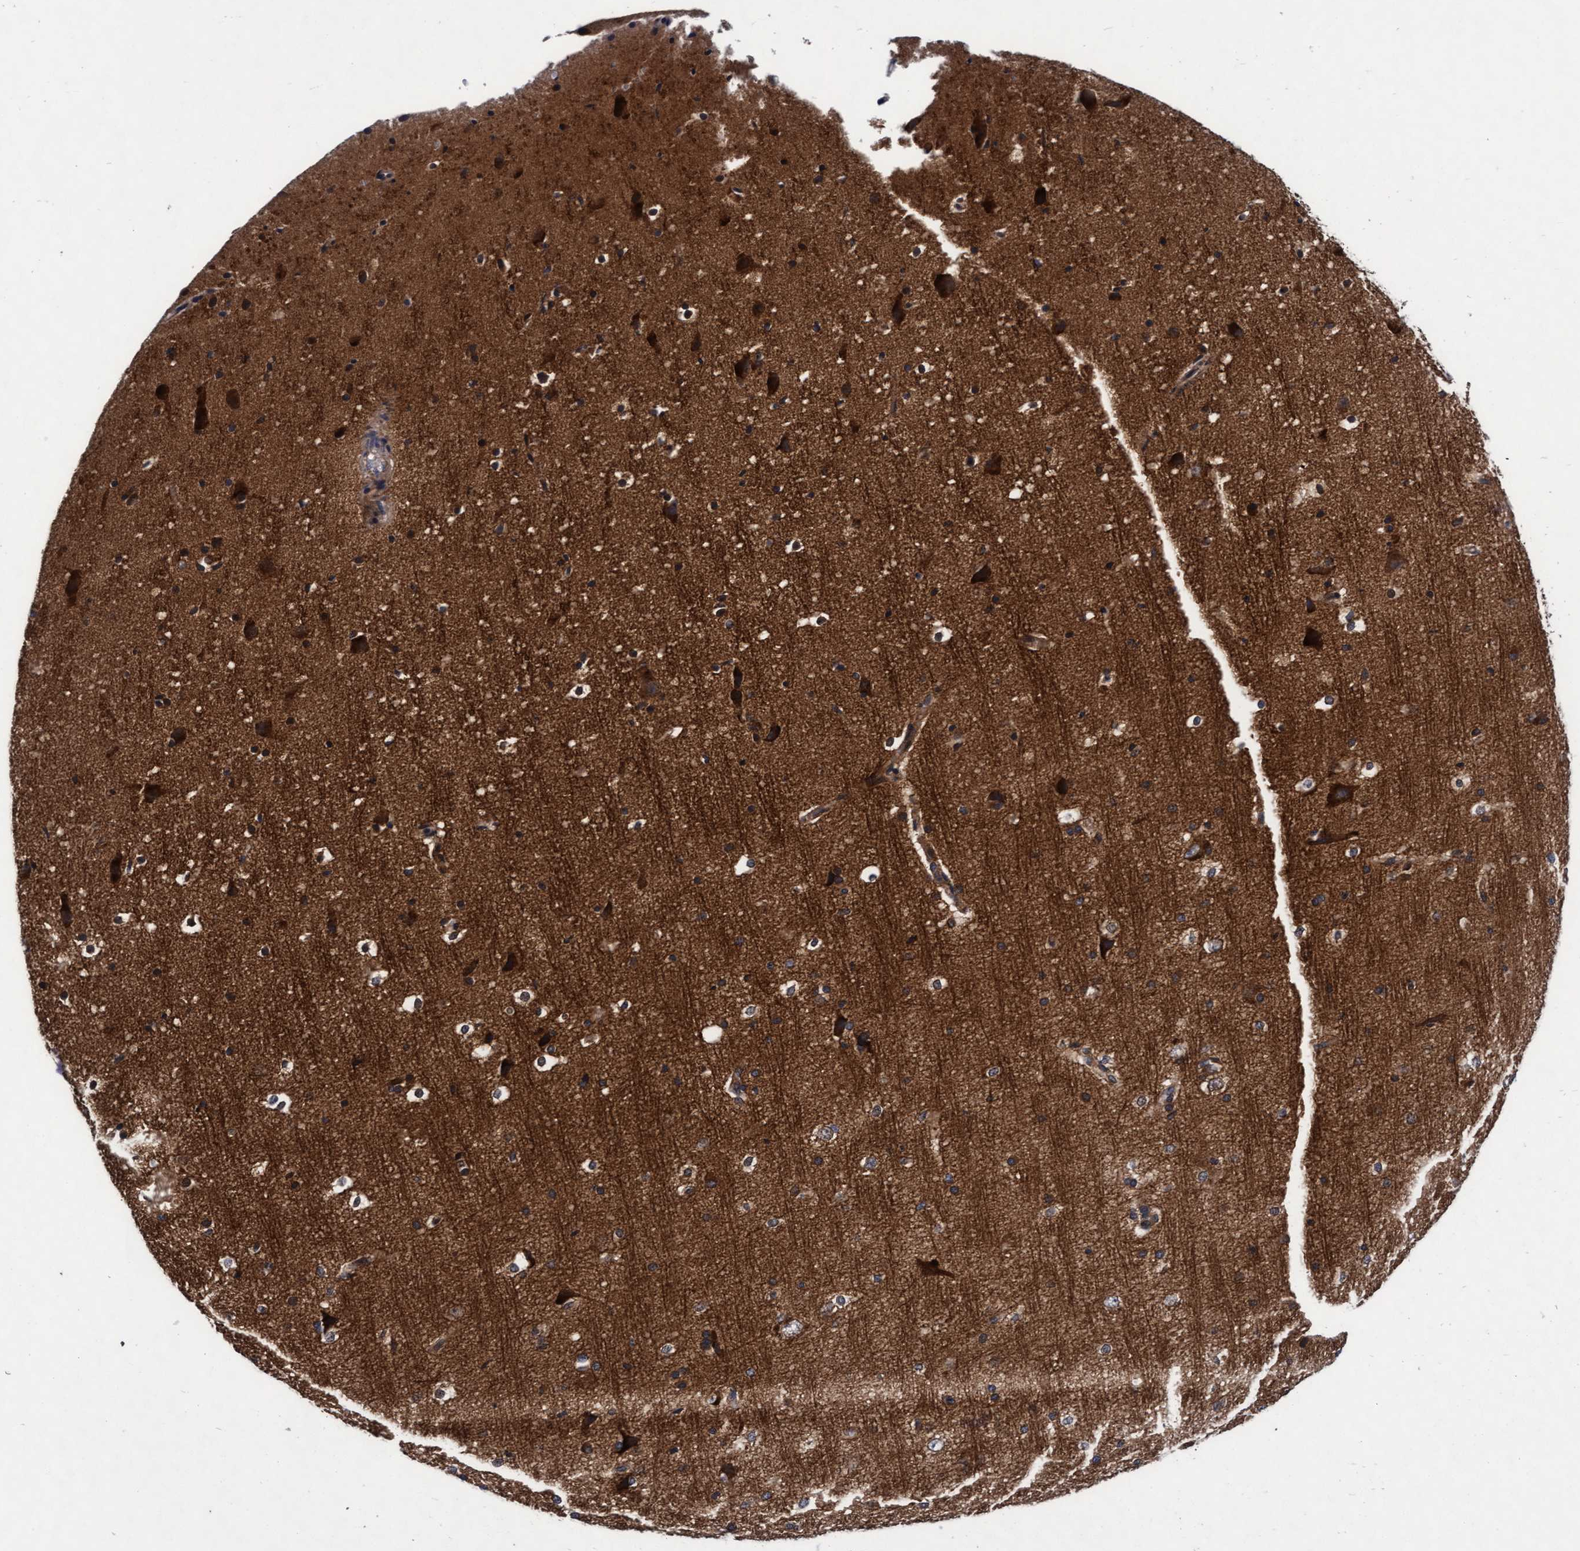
{"staining": {"intensity": "weak", "quantity": ">75%", "location": "cytoplasmic/membranous"}, "tissue": "cerebral cortex", "cell_type": "Endothelial cells", "image_type": "normal", "snomed": [{"axis": "morphology", "description": "Normal tissue, NOS"}, {"axis": "morphology", "description": "Developmental malformation"}, {"axis": "topography", "description": "Cerebral cortex"}], "caption": "Protein positivity by immunohistochemistry (IHC) demonstrates weak cytoplasmic/membranous staining in approximately >75% of endothelial cells in unremarkable cerebral cortex.", "gene": "EFCAB13", "patient": {"sex": "female", "age": 30}}